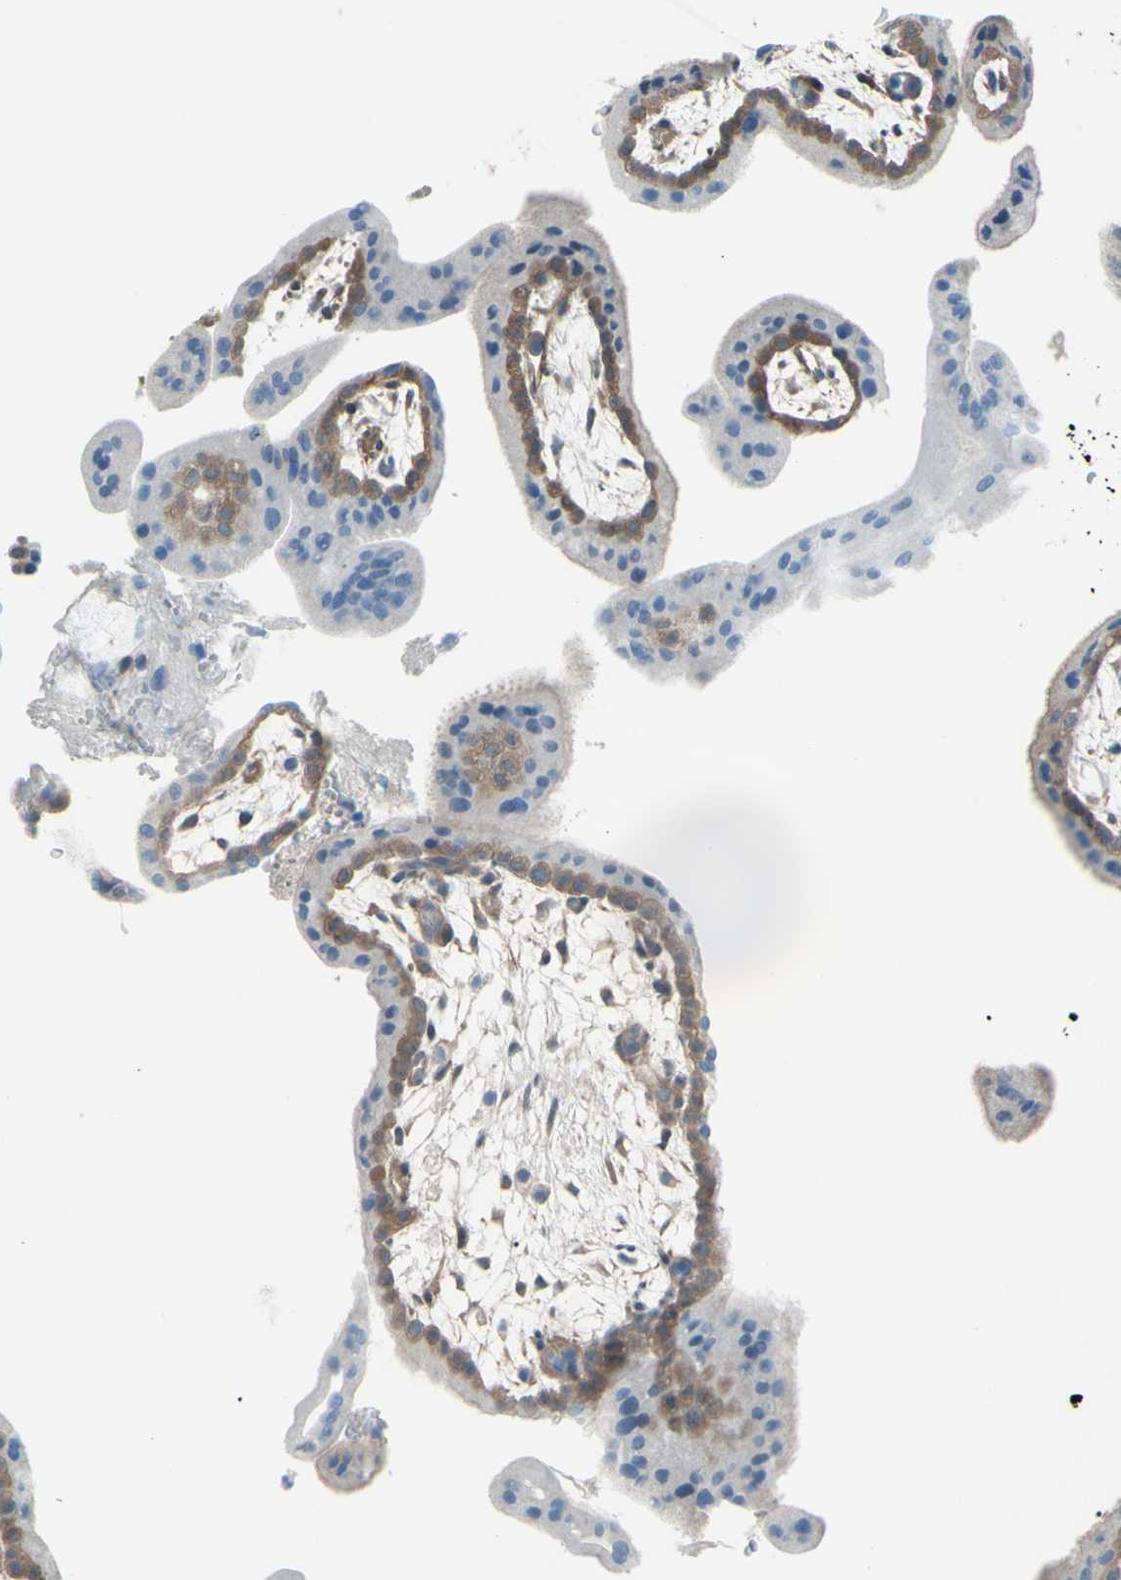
{"staining": {"intensity": "moderate", "quantity": "25%-75%", "location": "cytoplasmic/membranous"}, "tissue": "placenta", "cell_type": "Trophoblastic cells", "image_type": "normal", "snomed": [{"axis": "morphology", "description": "Normal tissue, NOS"}, {"axis": "topography", "description": "Placenta"}], "caption": "This image reveals IHC staining of unremarkable human placenta, with medium moderate cytoplasmic/membranous positivity in approximately 25%-75% of trophoblastic cells.", "gene": "YWHAQ", "patient": {"sex": "female", "age": 35}}